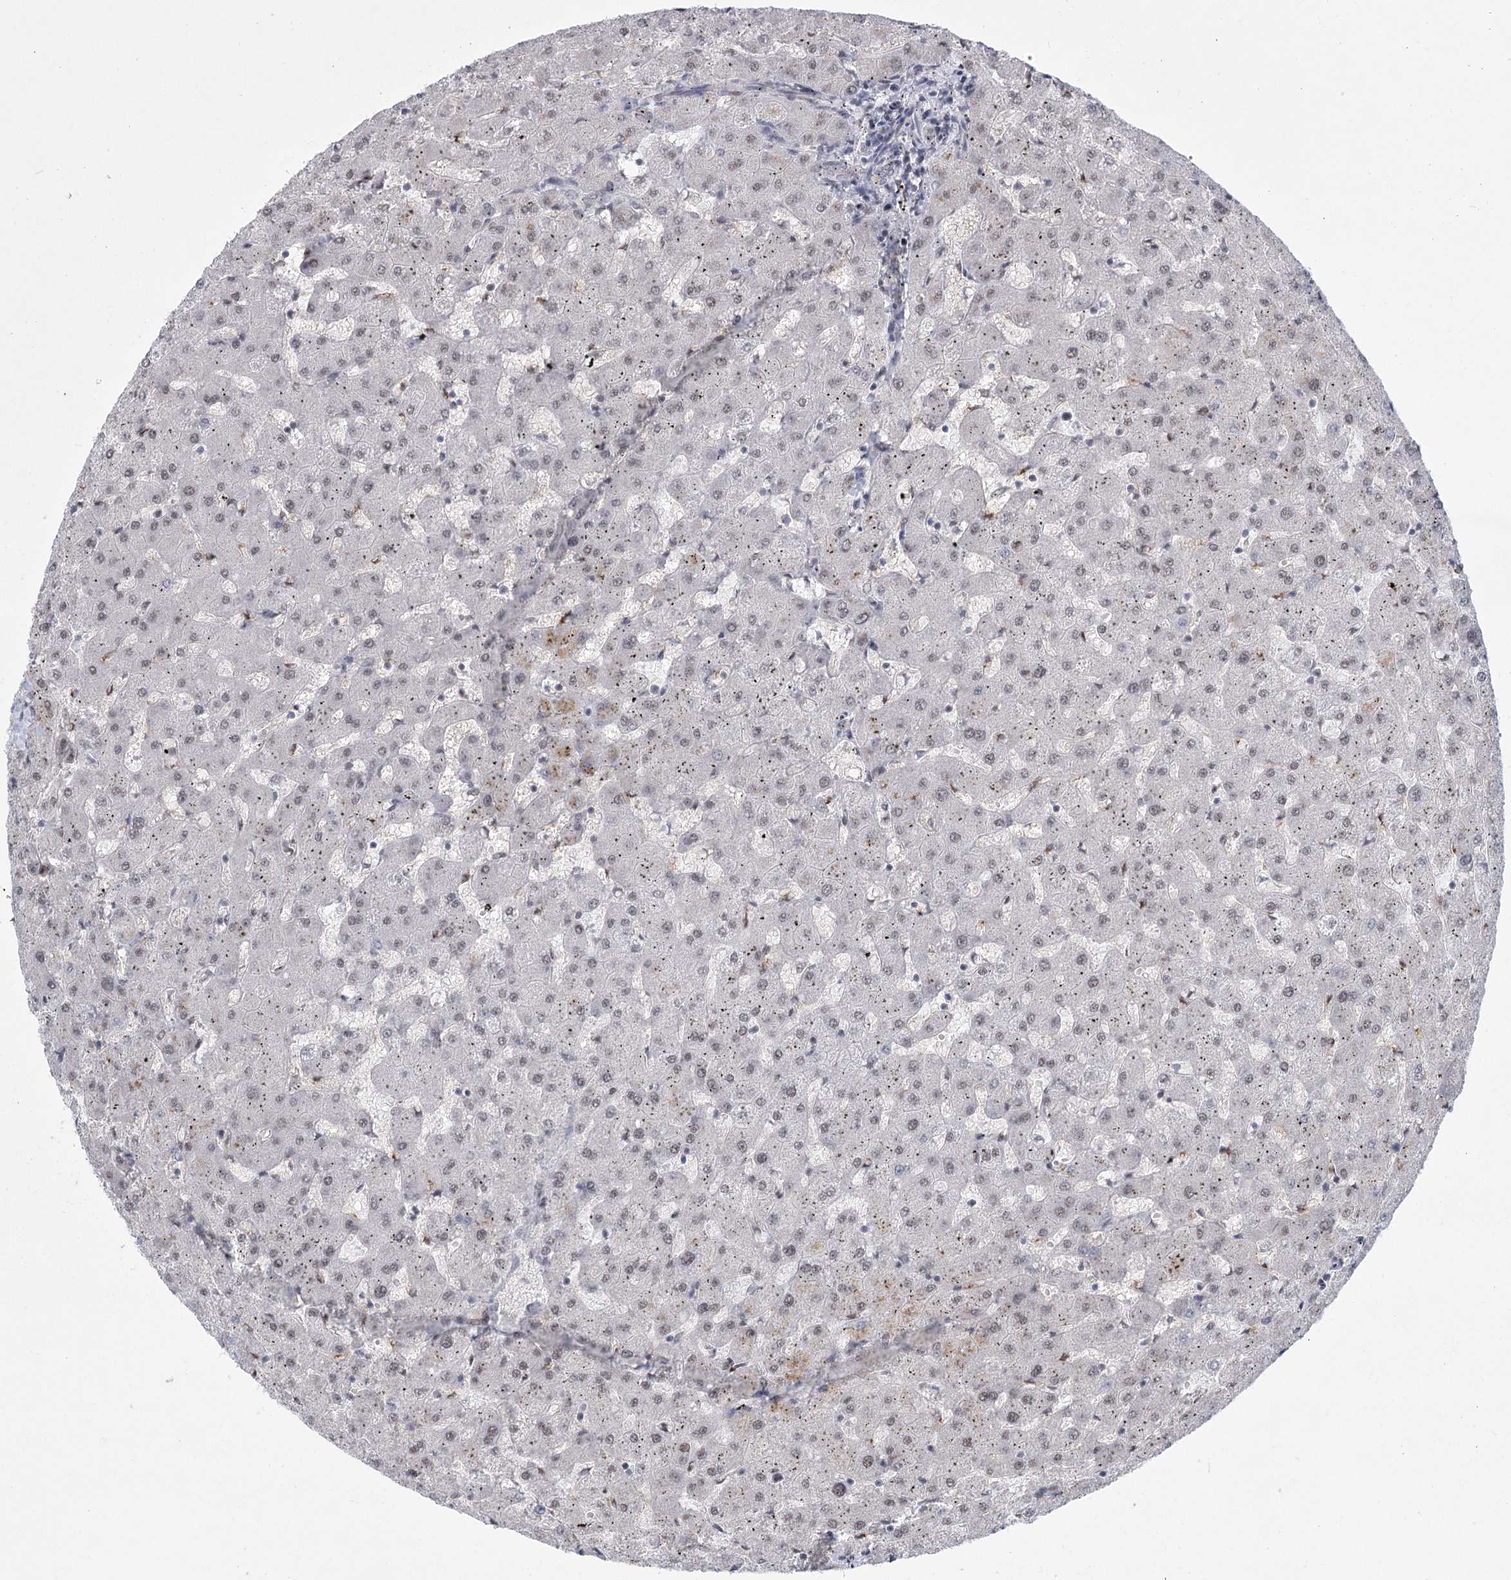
{"staining": {"intensity": "weak", "quantity": ">75%", "location": "cytoplasmic/membranous"}, "tissue": "liver", "cell_type": "Cholangiocytes", "image_type": "normal", "snomed": [{"axis": "morphology", "description": "Normal tissue, NOS"}, {"axis": "topography", "description": "Liver"}], "caption": "Immunohistochemistry histopathology image of unremarkable liver: liver stained using IHC shows low levels of weak protein expression localized specifically in the cytoplasmic/membranous of cholangiocytes, appearing as a cytoplasmic/membranous brown color.", "gene": "CIB4", "patient": {"sex": "female", "age": 63}}